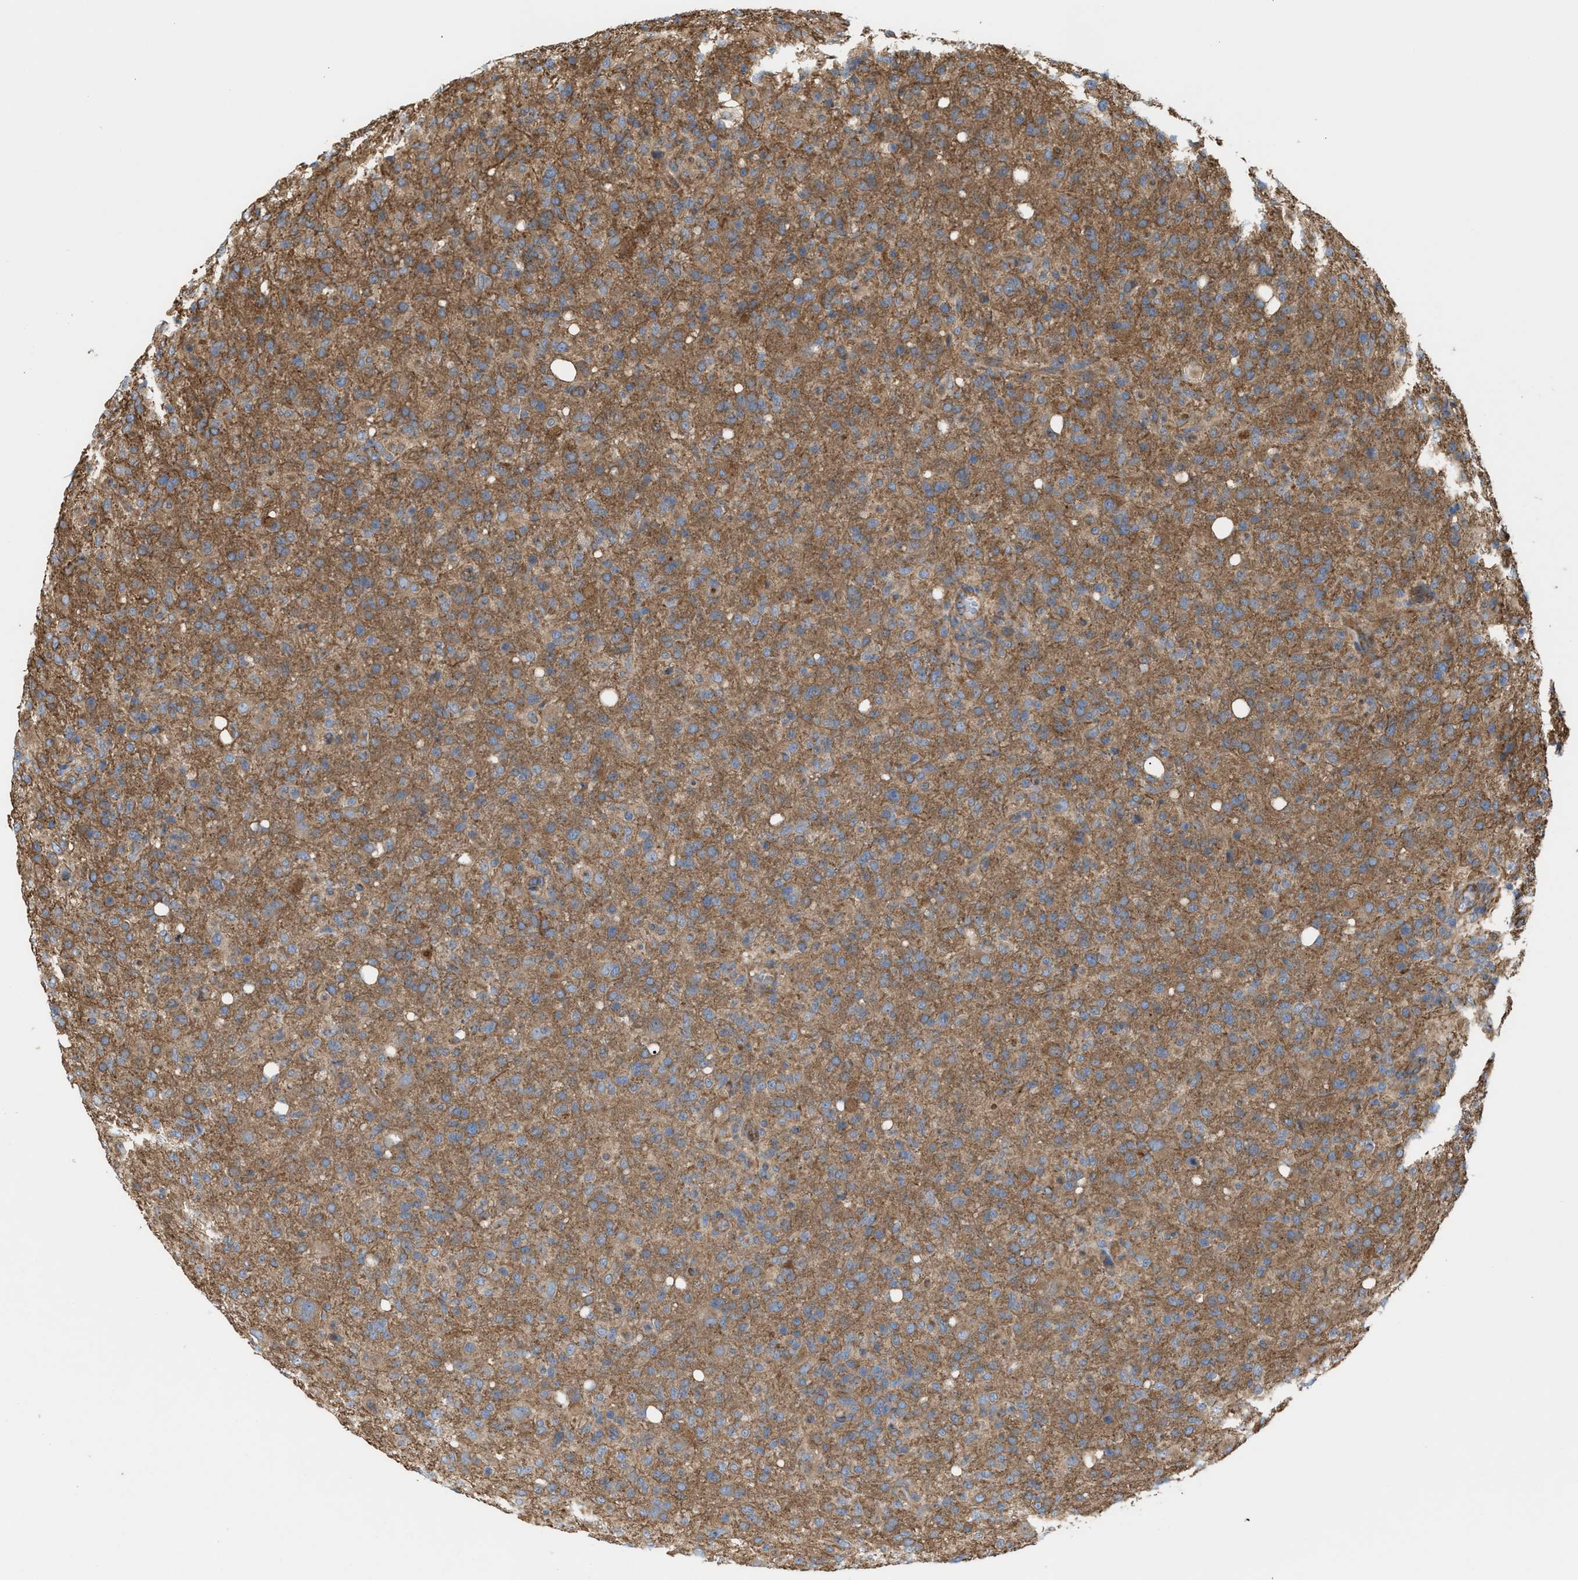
{"staining": {"intensity": "moderate", "quantity": ">75%", "location": "cytoplasmic/membranous"}, "tissue": "glioma", "cell_type": "Tumor cells", "image_type": "cancer", "snomed": [{"axis": "morphology", "description": "Glioma, malignant, High grade"}, {"axis": "topography", "description": "Brain"}], "caption": "This histopathology image displays immunohistochemistry staining of glioma, with medium moderate cytoplasmic/membranous positivity in approximately >75% of tumor cells.", "gene": "EPS15L1", "patient": {"sex": "female", "age": 57}}